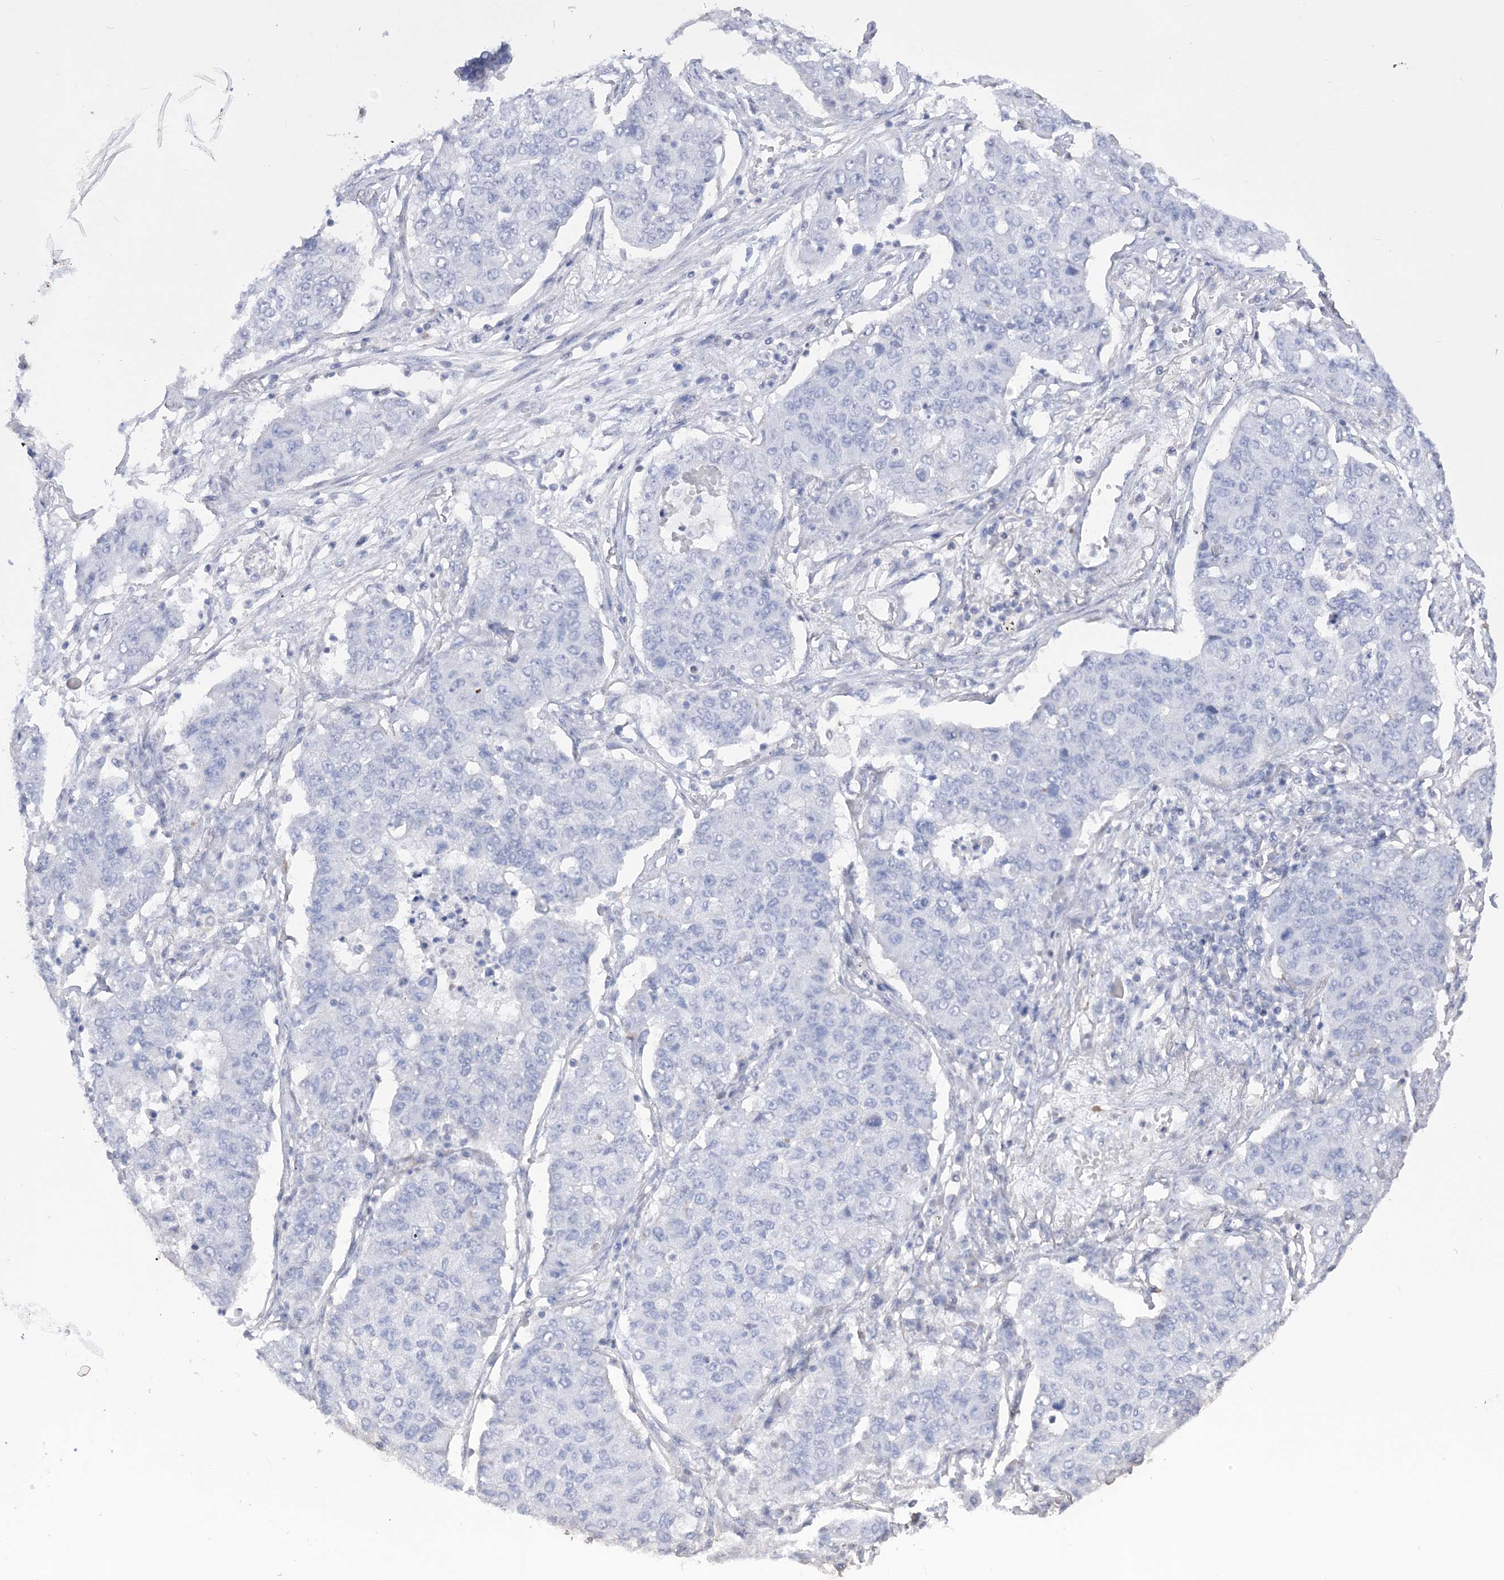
{"staining": {"intensity": "negative", "quantity": "none", "location": "none"}, "tissue": "lung cancer", "cell_type": "Tumor cells", "image_type": "cancer", "snomed": [{"axis": "morphology", "description": "Squamous cell carcinoma, NOS"}, {"axis": "topography", "description": "Lung"}], "caption": "Lung cancer (squamous cell carcinoma) was stained to show a protein in brown. There is no significant positivity in tumor cells.", "gene": "SLFN14", "patient": {"sex": "male", "age": 74}}